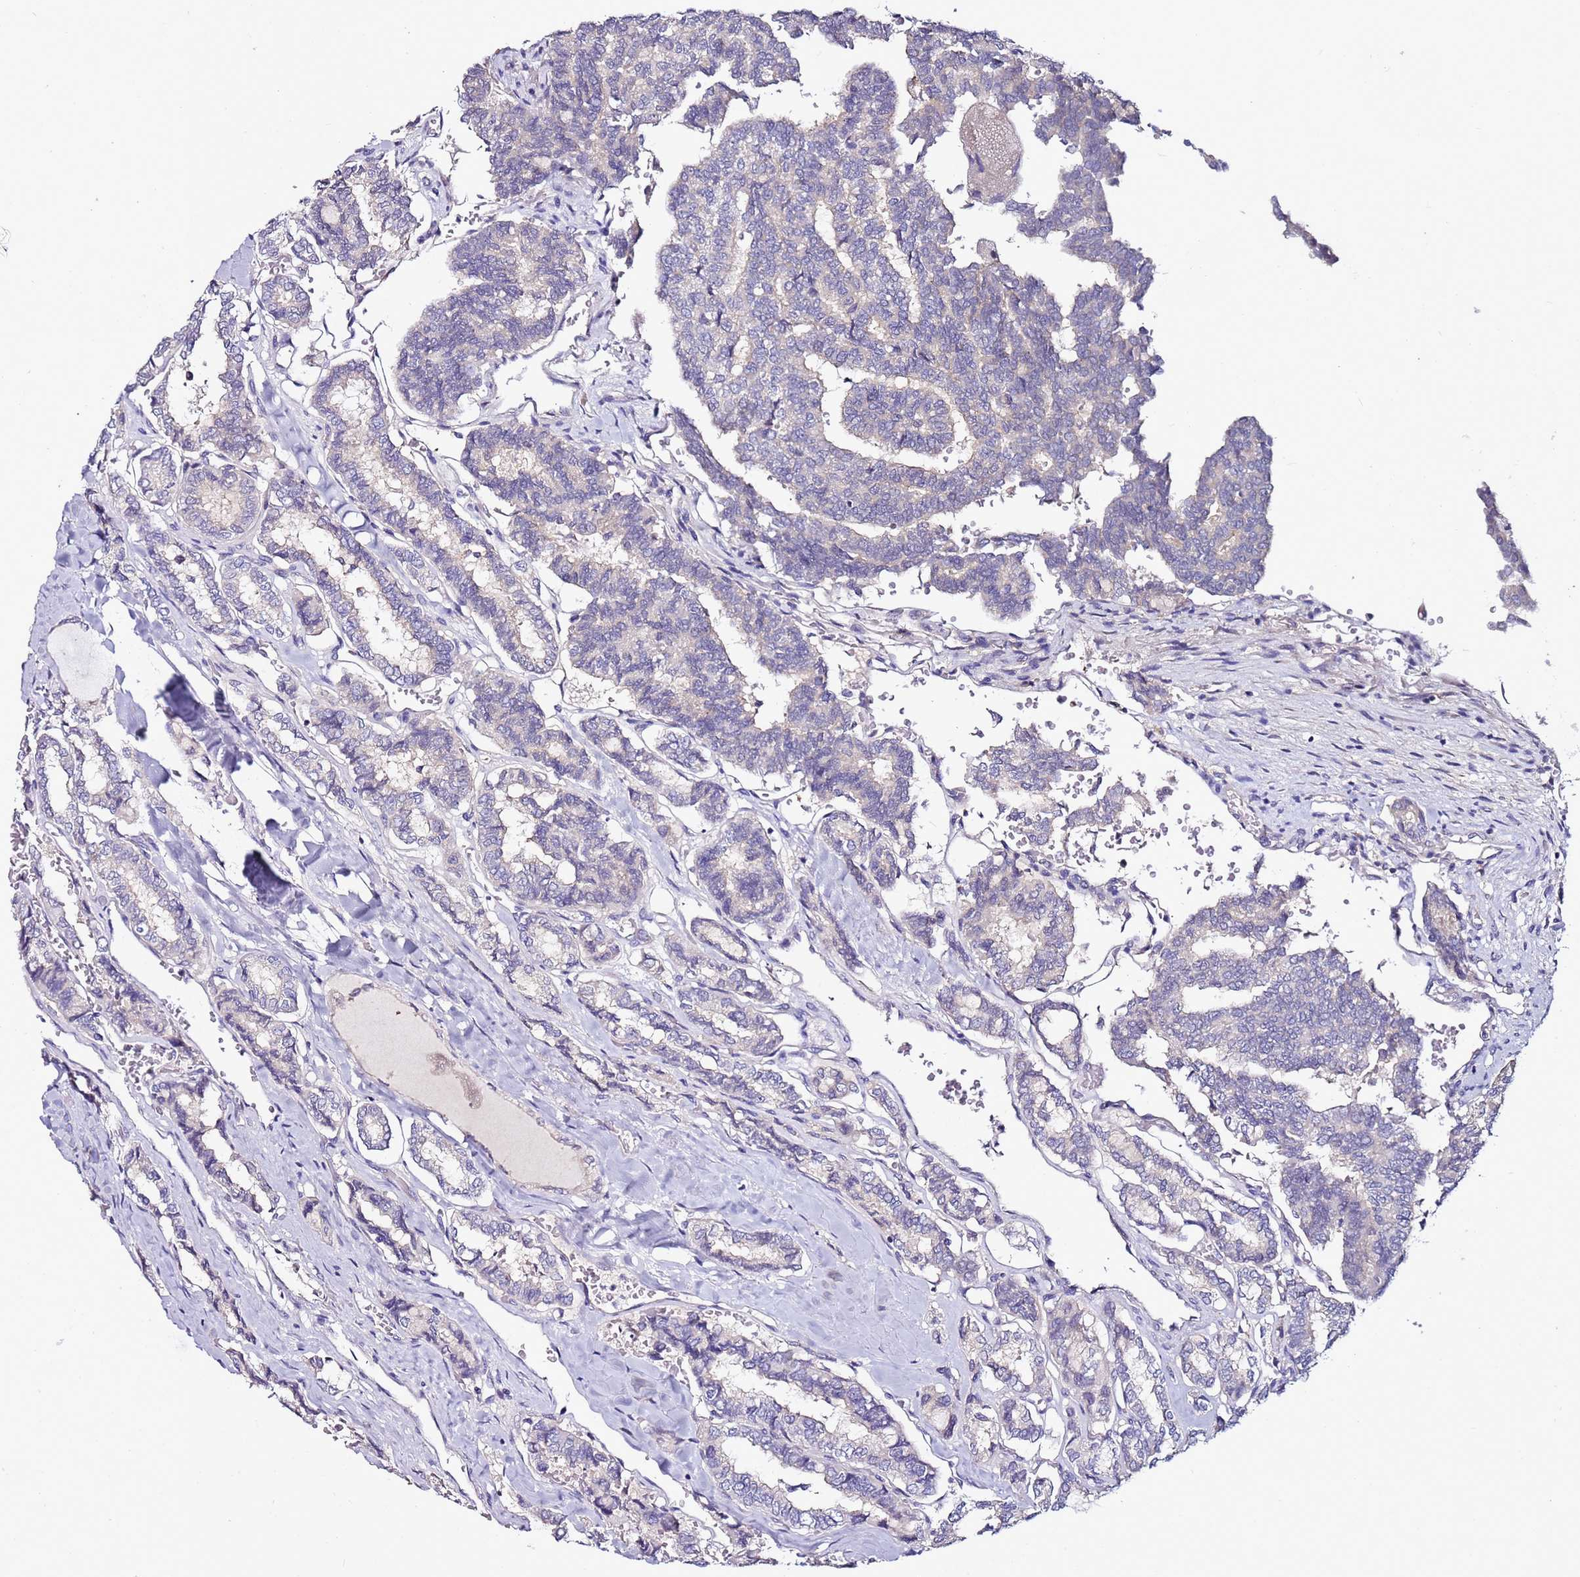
{"staining": {"intensity": "negative", "quantity": "none", "location": "none"}, "tissue": "thyroid cancer", "cell_type": "Tumor cells", "image_type": "cancer", "snomed": [{"axis": "morphology", "description": "Papillary adenocarcinoma, NOS"}, {"axis": "topography", "description": "Thyroid gland"}], "caption": "Papillary adenocarcinoma (thyroid) stained for a protein using immunohistochemistry shows no positivity tumor cells.", "gene": "SRRM5", "patient": {"sex": "female", "age": 35}}